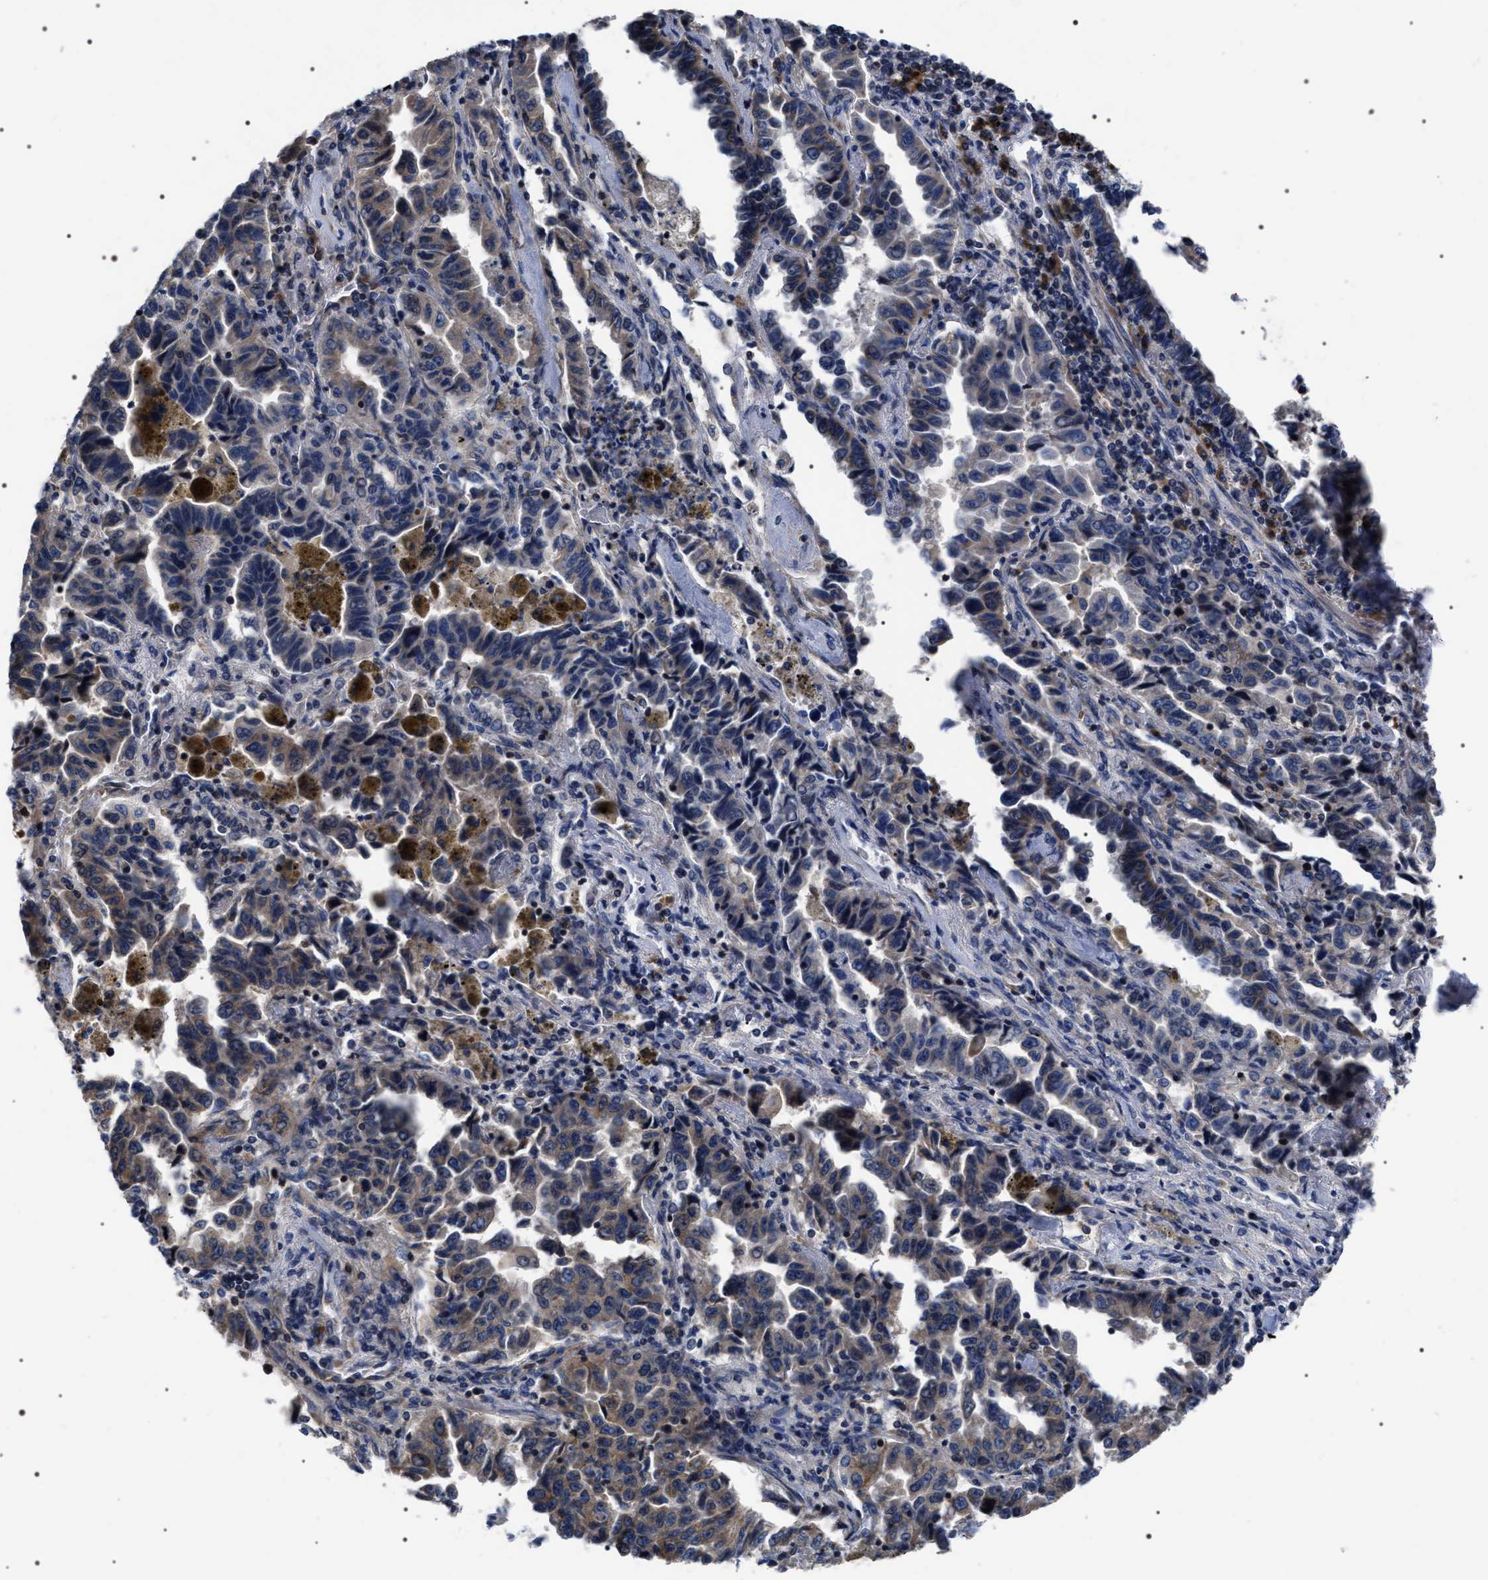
{"staining": {"intensity": "weak", "quantity": "<25%", "location": "cytoplasmic/membranous"}, "tissue": "lung cancer", "cell_type": "Tumor cells", "image_type": "cancer", "snomed": [{"axis": "morphology", "description": "Adenocarcinoma, NOS"}, {"axis": "topography", "description": "Lung"}], "caption": "Lung cancer (adenocarcinoma) stained for a protein using IHC demonstrates no staining tumor cells.", "gene": "MIS18A", "patient": {"sex": "female", "age": 51}}